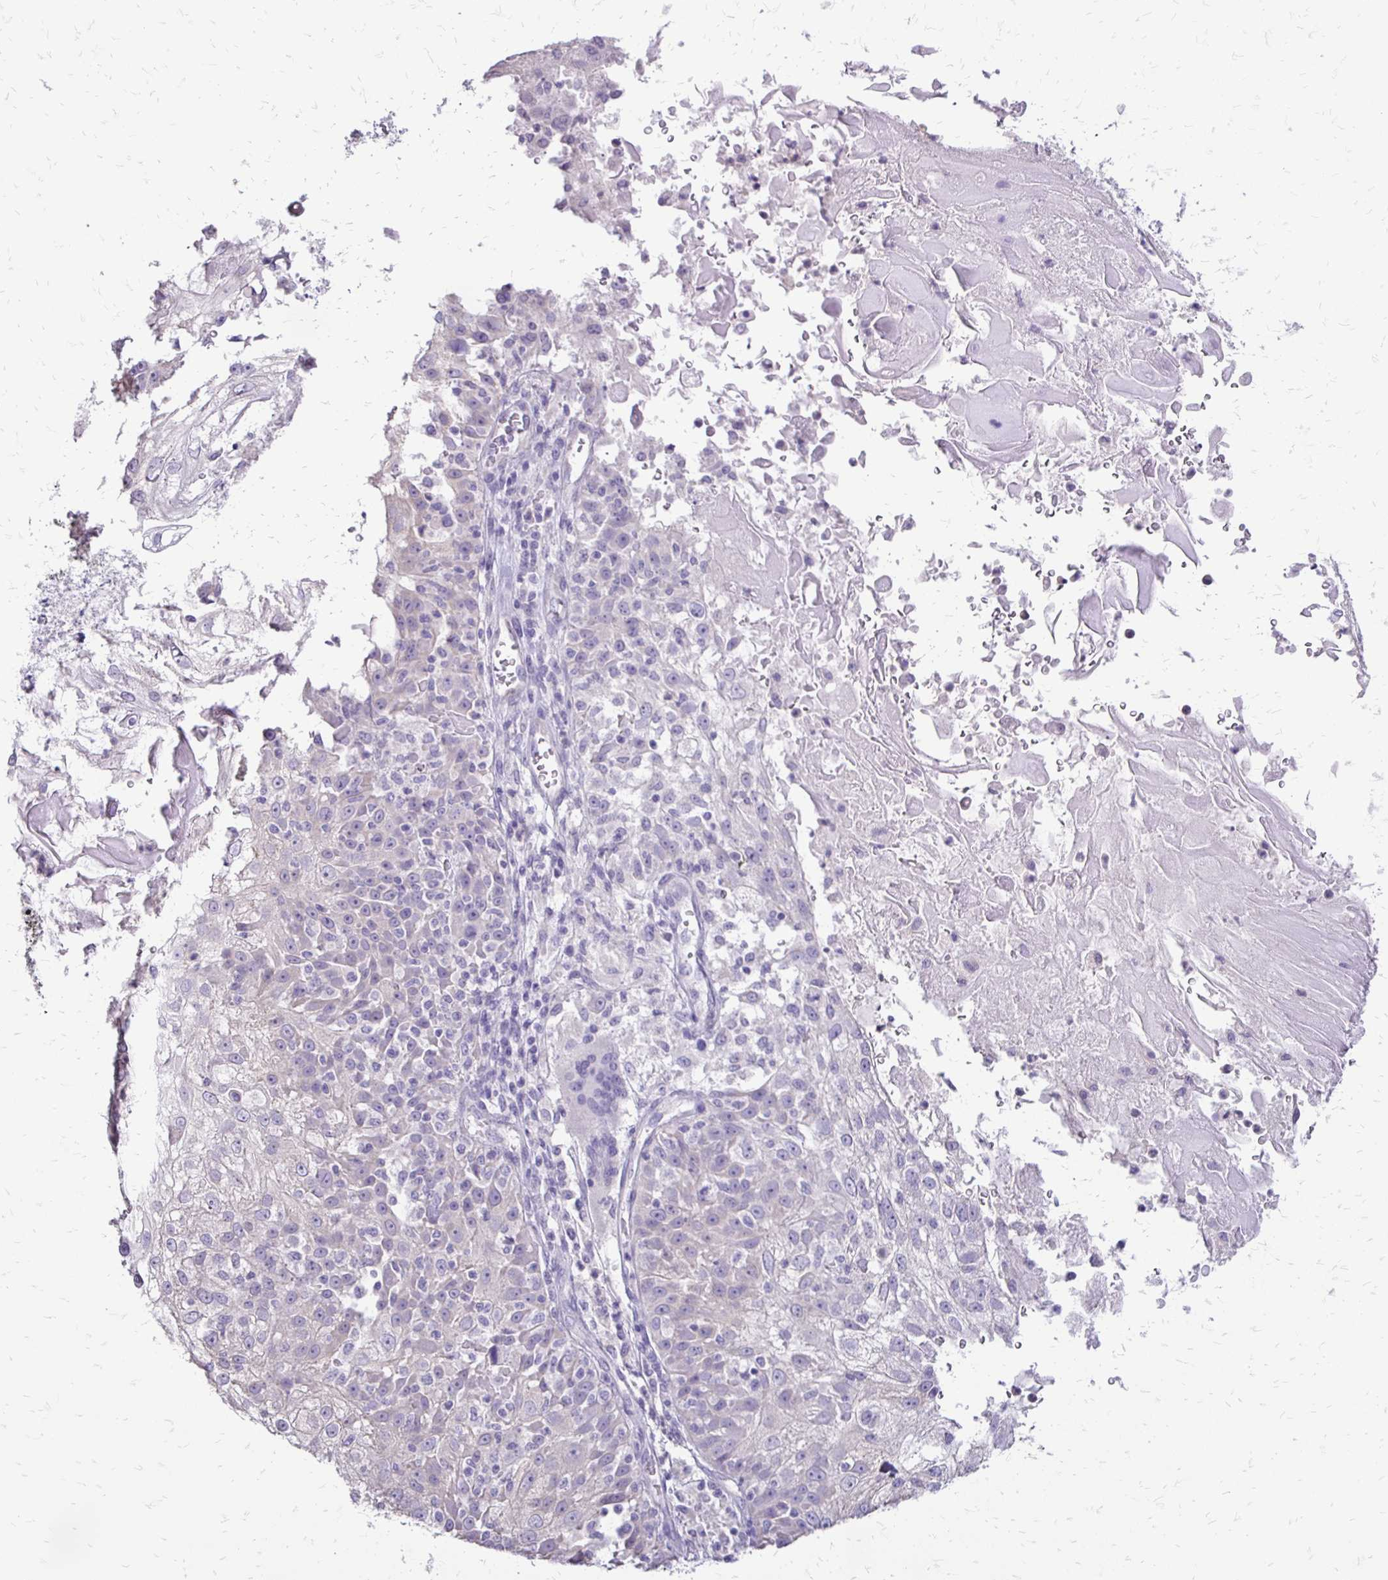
{"staining": {"intensity": "negative", "quantity": "none", "location": "none"}, "tissue": "skin cancer", "cell_type": "Tumor cells", "image_type": "cancer", "snomed": [{"axis": "morphology", "description": "Normal tissue, NOS"}, {"axis": "morphology", "description": "Squamous cell carcinoma, NOS"}, {"axis": "topography", "description": "Skin"}], "caption": "This is a micrograph of immunohistochemistry (IHC) staining of skin cancer, which shows no expression in tumor cells.", "gene": "ALPG", "patient": {"sex": "female", "age": 83}}